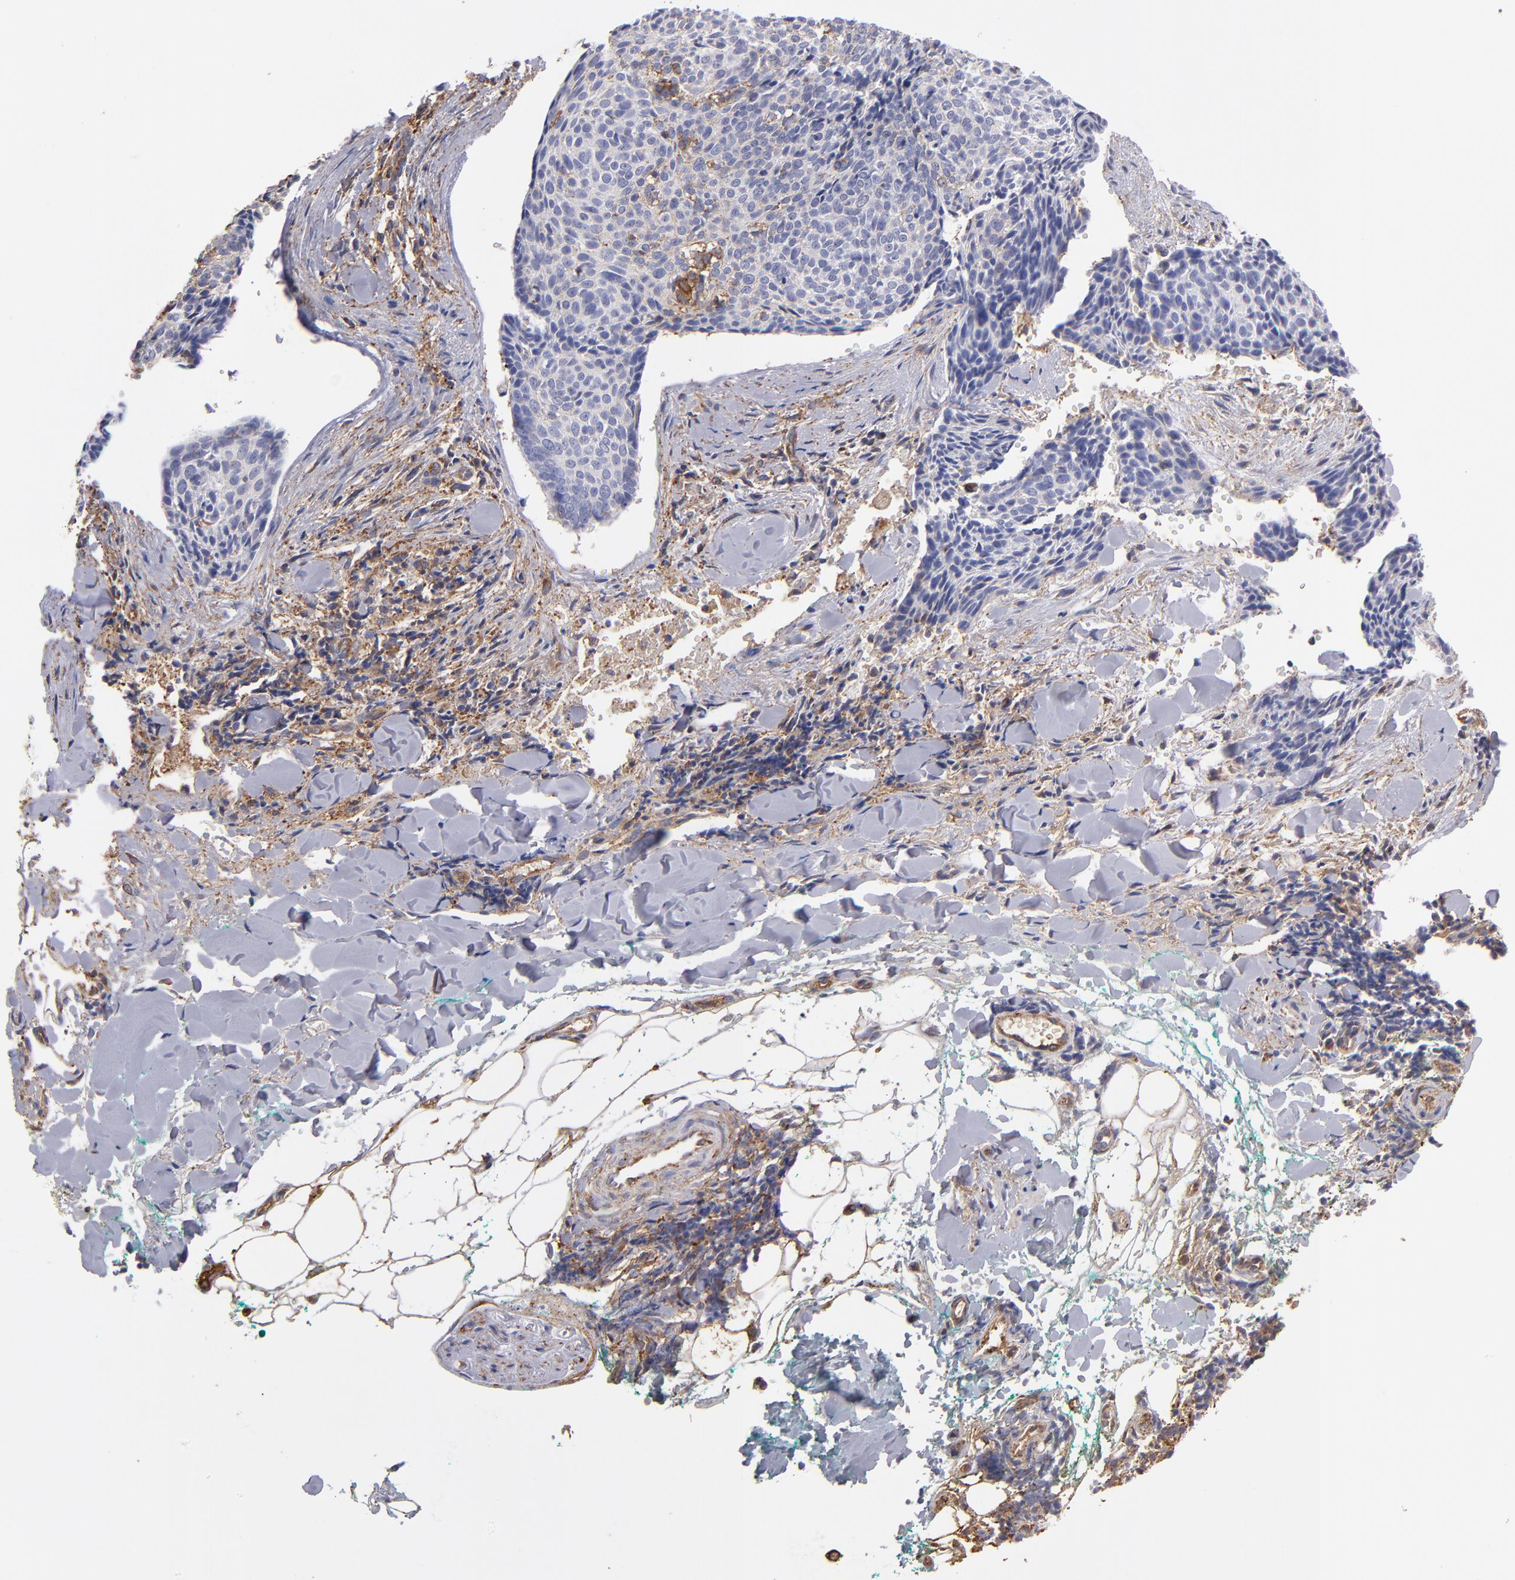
{"staining": {"intensity": "negative", "quantity": "none", "location": "none"}, "tissue": "skin cancer", "cell_type": "Tumor cells", "image_type": "cancer", "snomed": [{"axis": "morphology", "description": "Normal tissue, NOS"}, {"axis": "morphology", "description": "Basal cell carcinoma"}, {"axis": "topography", "description": "Skin"}], "caption": "This image is of skin cancer (basal cell carcinoma) stained with IHC to label a protein in brown with the nuclei are counter-stained blue. There is no expression in tumor cells.", "gene": "MVP", "patient": {"sex": "female", "age": 57}}